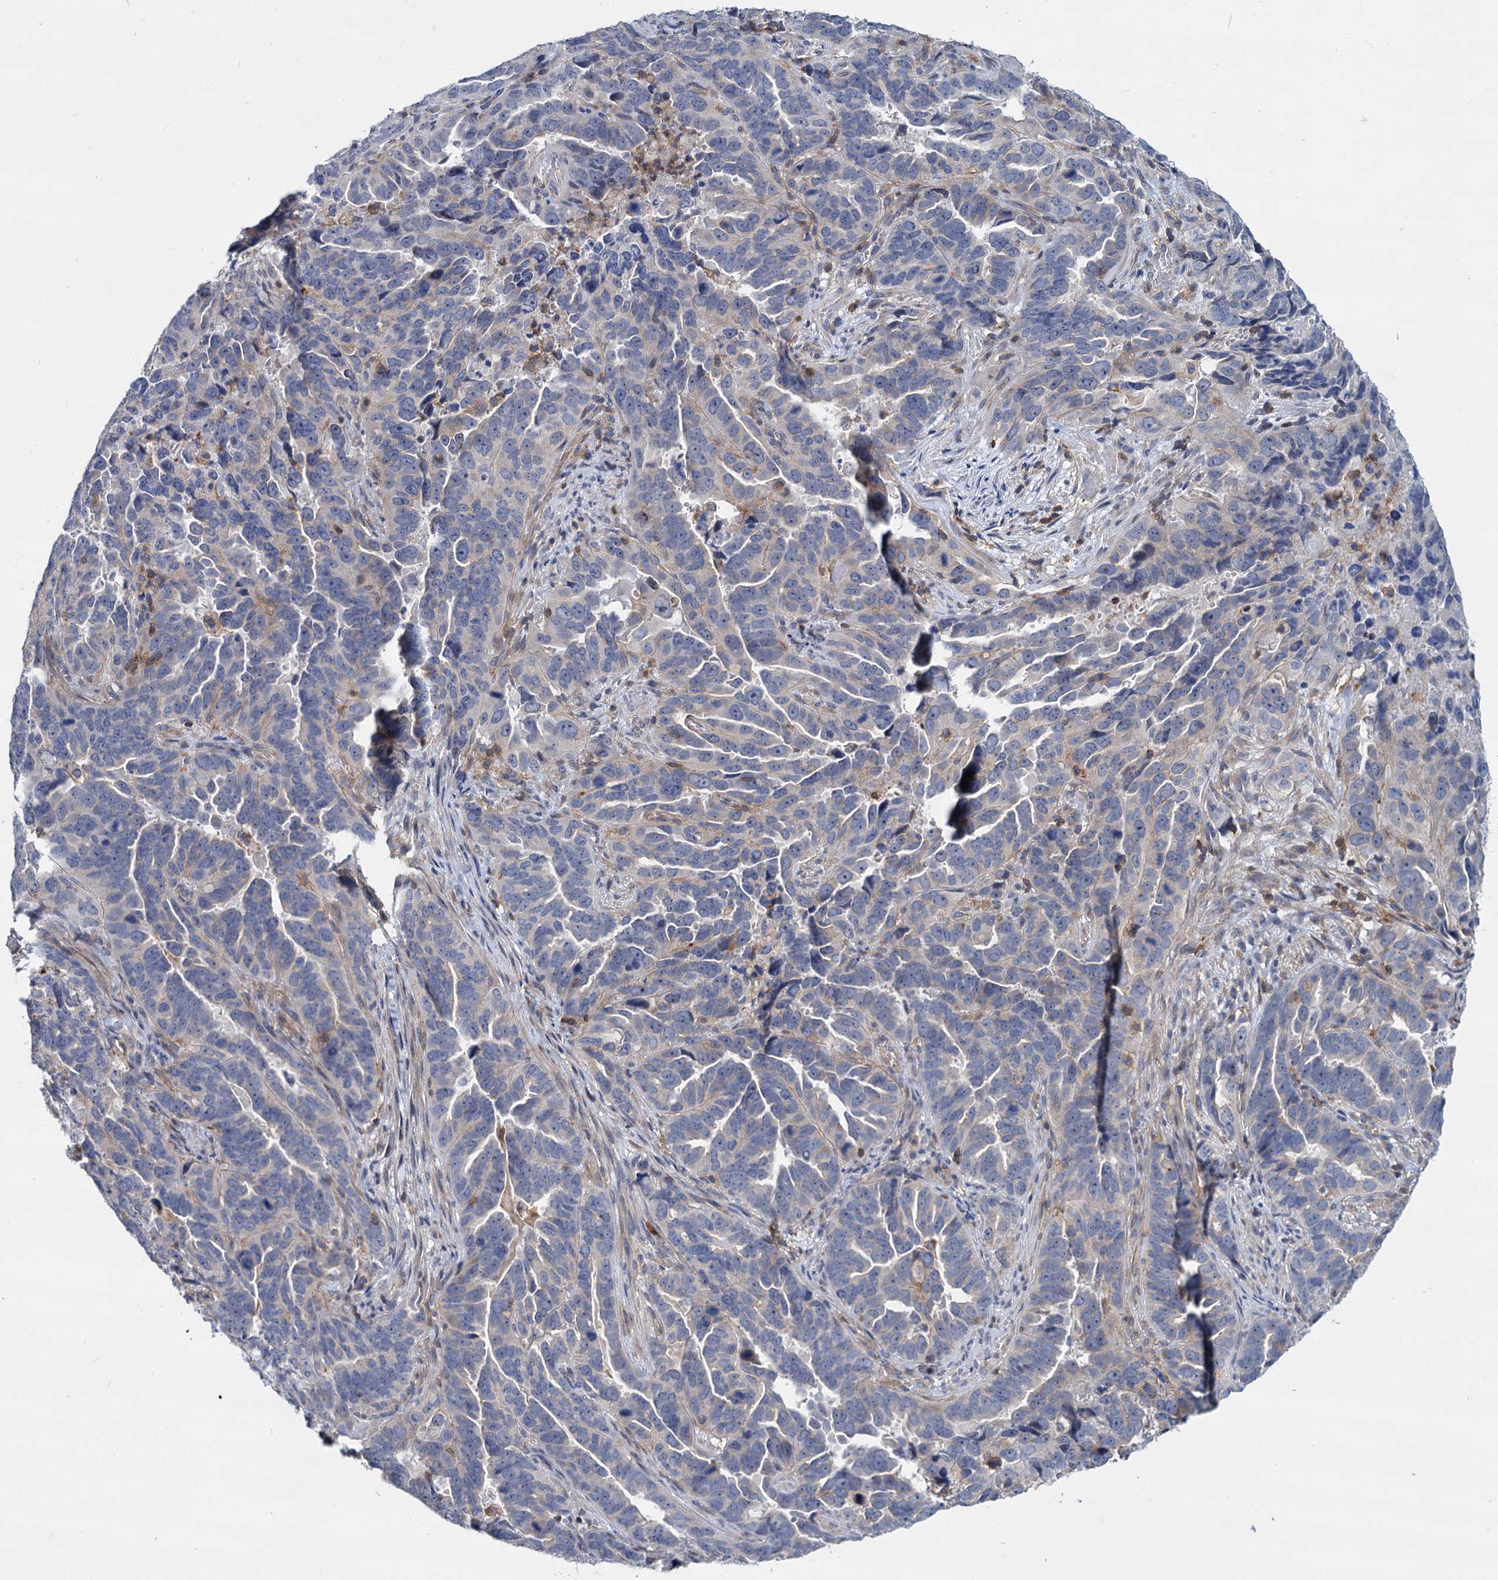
{"staining": {"intensity": "negative", "quantity": "none", "location": "none"}, "tissue": "endometrial cancer", "cell_type": "Tumor cells", "image_type": "cancer", "snomed": [{"axis": "morphology", "description": "Adenocarcinoma, NOS"}, {"axis": "topography", "description": "Endometrium"}], "caption": "Endometrial adenocarcinoma stained for a protein using IHC exhibits no positivity tumor cells.", "gene": "LRCH4", "patient": {"sex": "female", "age": 65}}